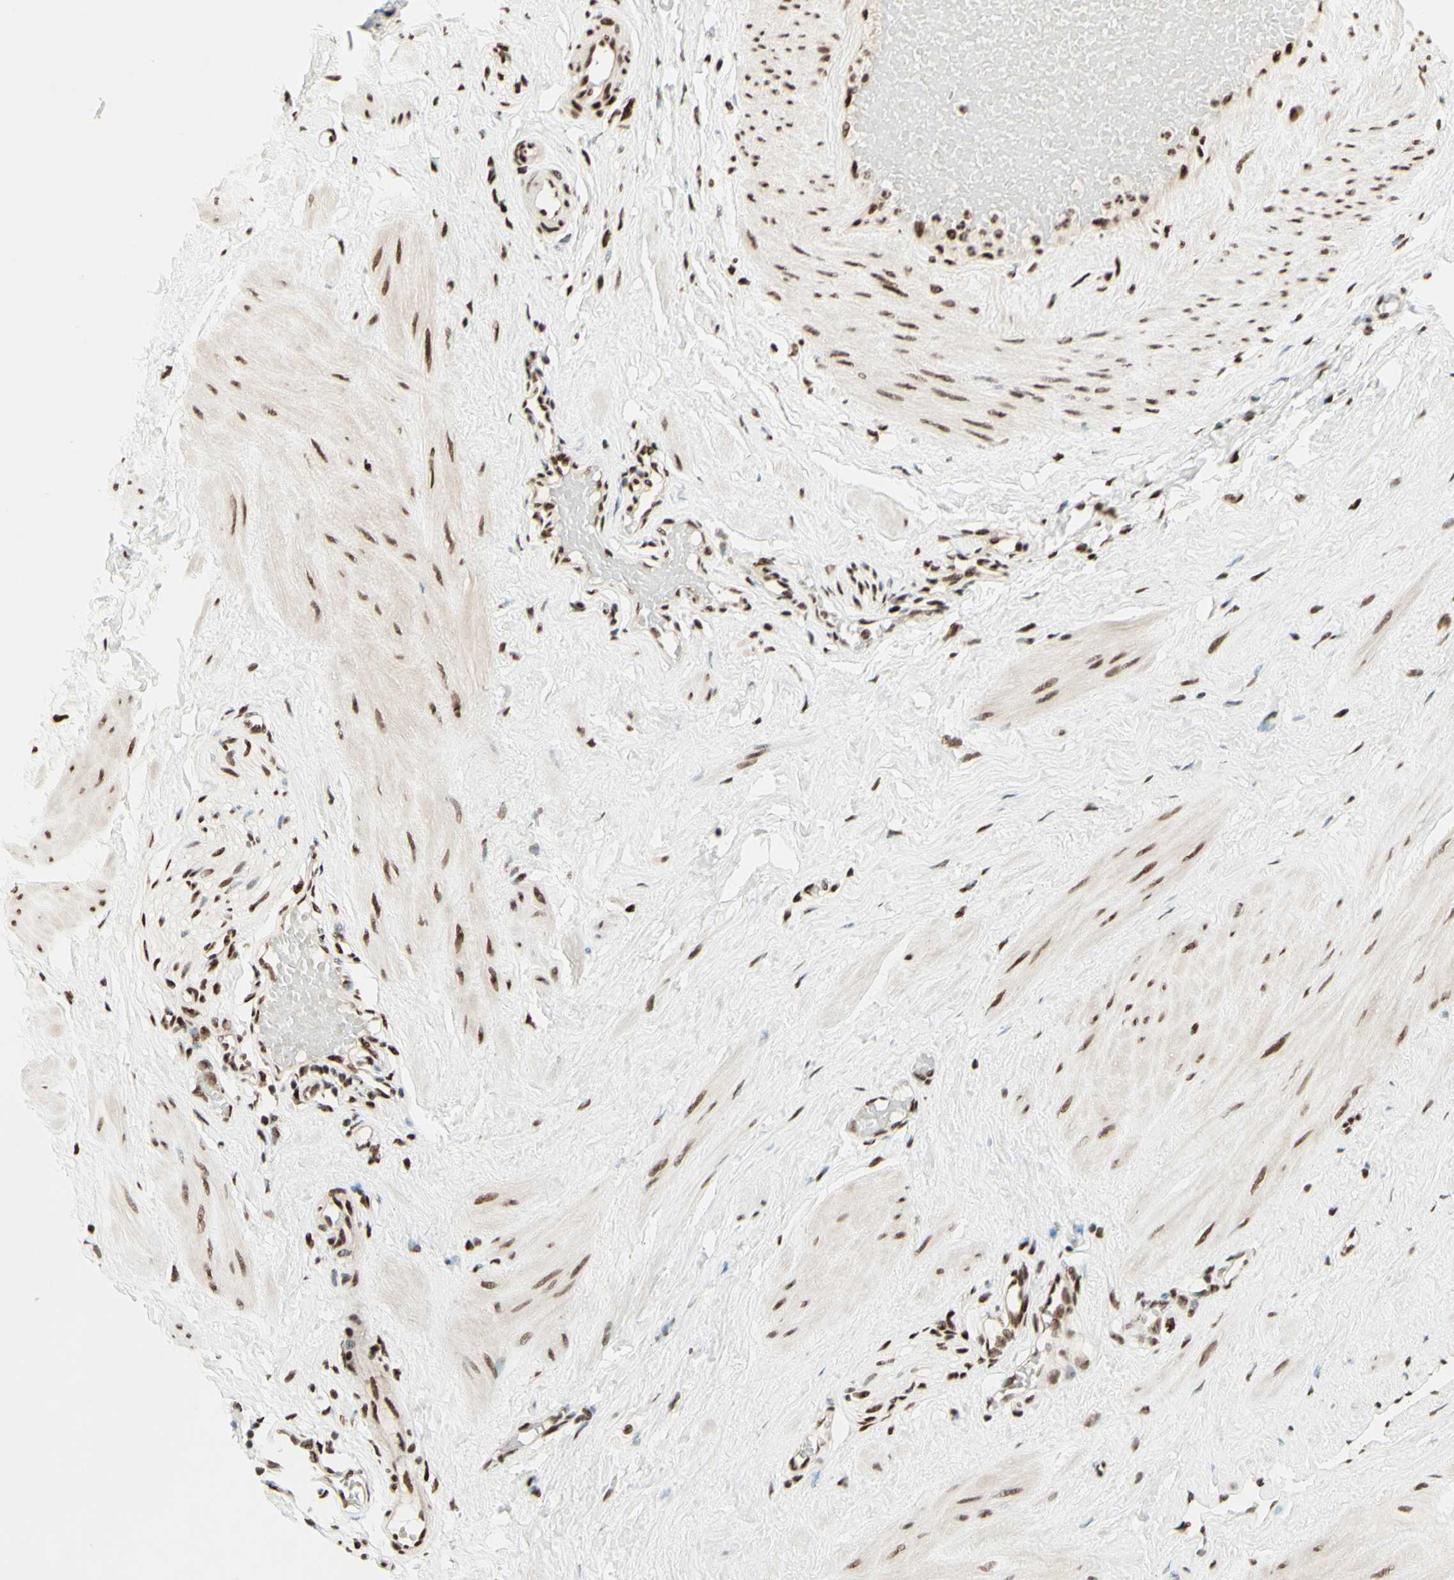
{"staining": {"intensity": "strong", "quantity": ">75%", "location": "nuclear"}, "tissue": "adipose tissue", "cell_type": "Adipocytes", "image_type": "normal", "snomed": [{"axis": "morphology", "description": "Normal tissue, NOS"}, {"axis": "topography", "description": "Soft tissue"}, {"axis": "topography", "description": "Vascular tissue"}], "caption": "Human adipose tissue stained for a protein (brown) displays strong nuclear positive expression in approximately >75% of adipocytes.", "gene": "NR3C1", "patient": {"sex": "female", "age": 35}}